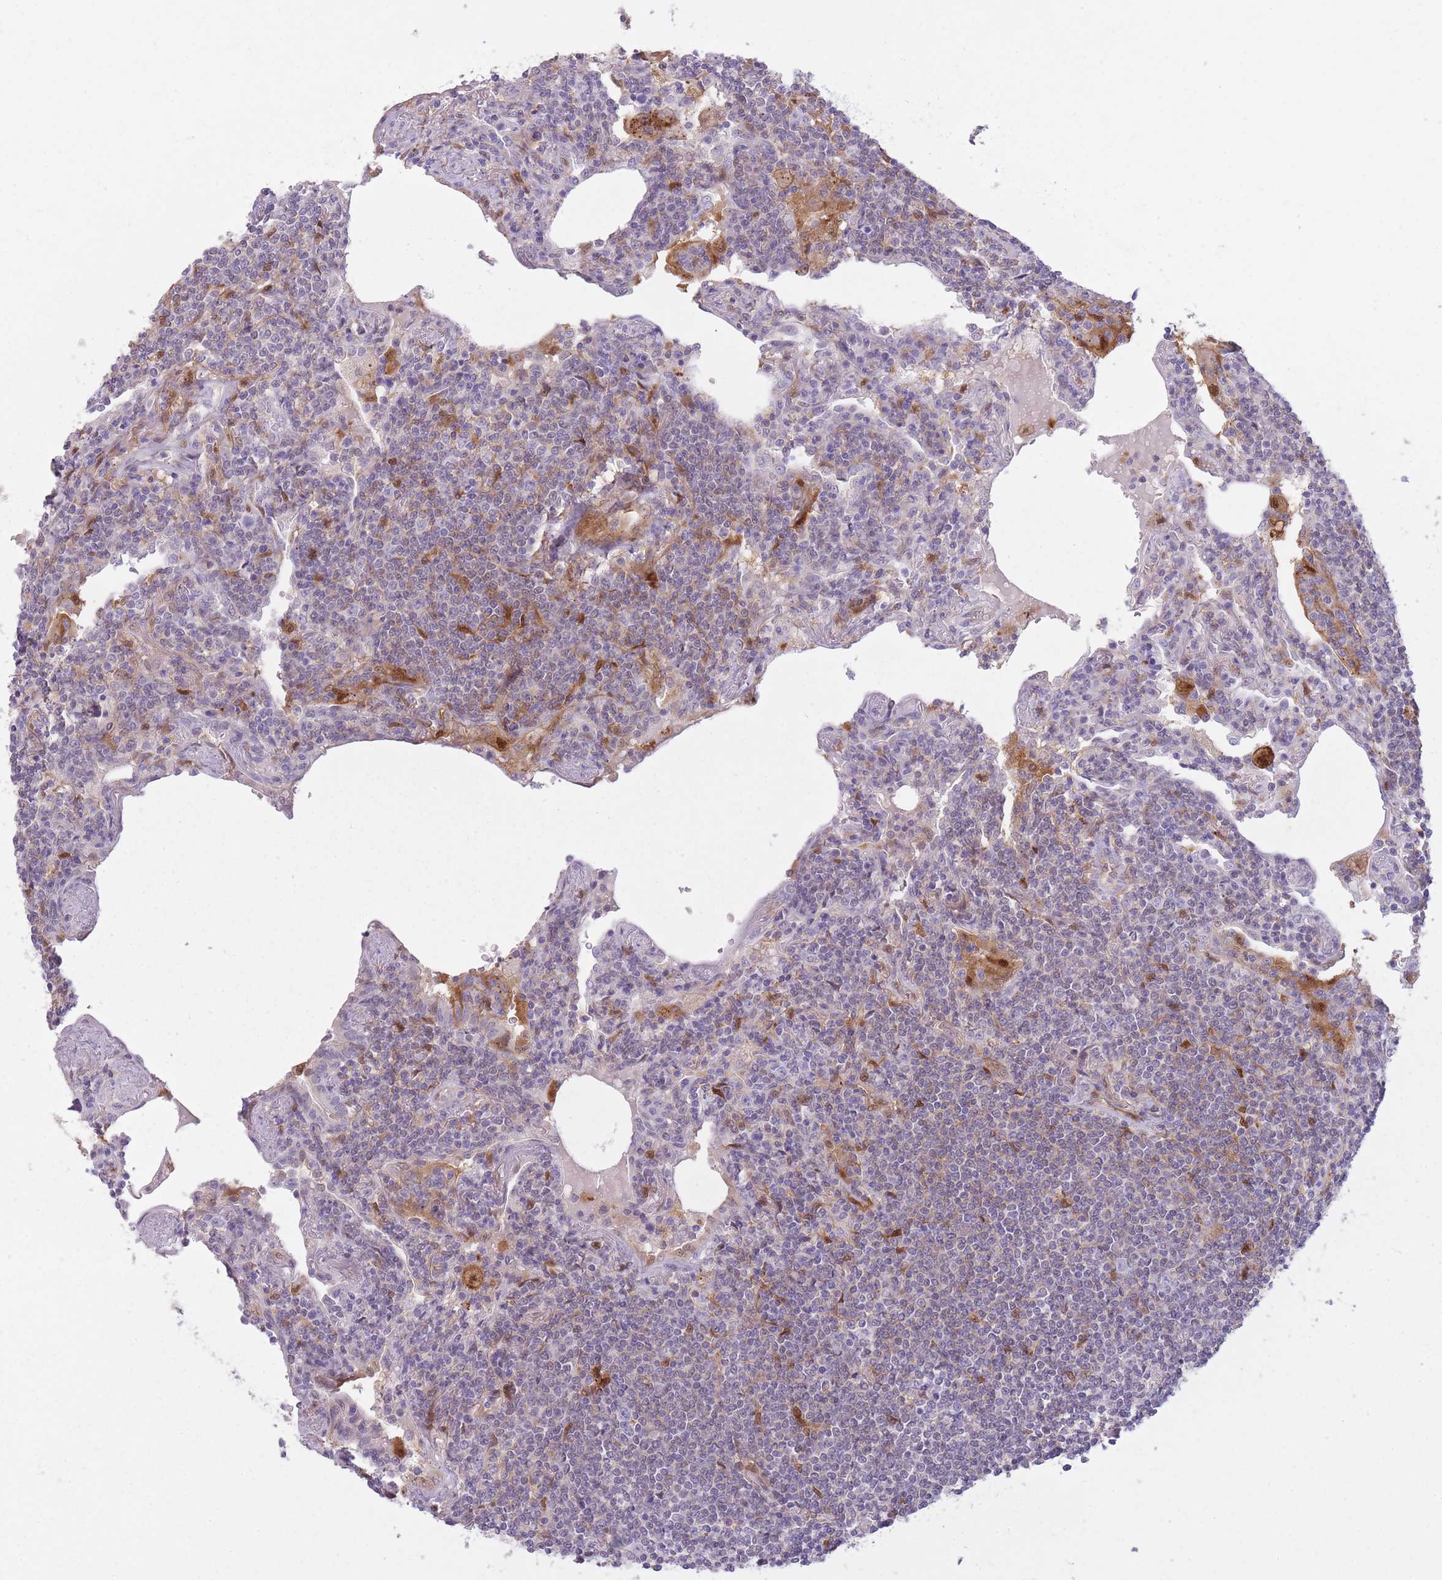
{"staining": {"intensity": "weak", "quantity": "<25%", "location": "cytoplasmic/membranous"}, "tissue": "lymphoma", "cell_type": "Tumor cells", "image_type": "cancer", "snomed": [{"axis": "morphology", "description": "Malignant lymphoma, non-Hodgkin's type, Low grade"}, {"axis": "topography", "description": "Lung"}], "caption": "Immunohistochemistry (IHC) photomicrograph of neoplastic tissue: human lymphoma stained with DAB reveals no significant protein staining in tumor cells.", "gene": "LGALS9", "patient": {"sex": "female", "age": 71}}